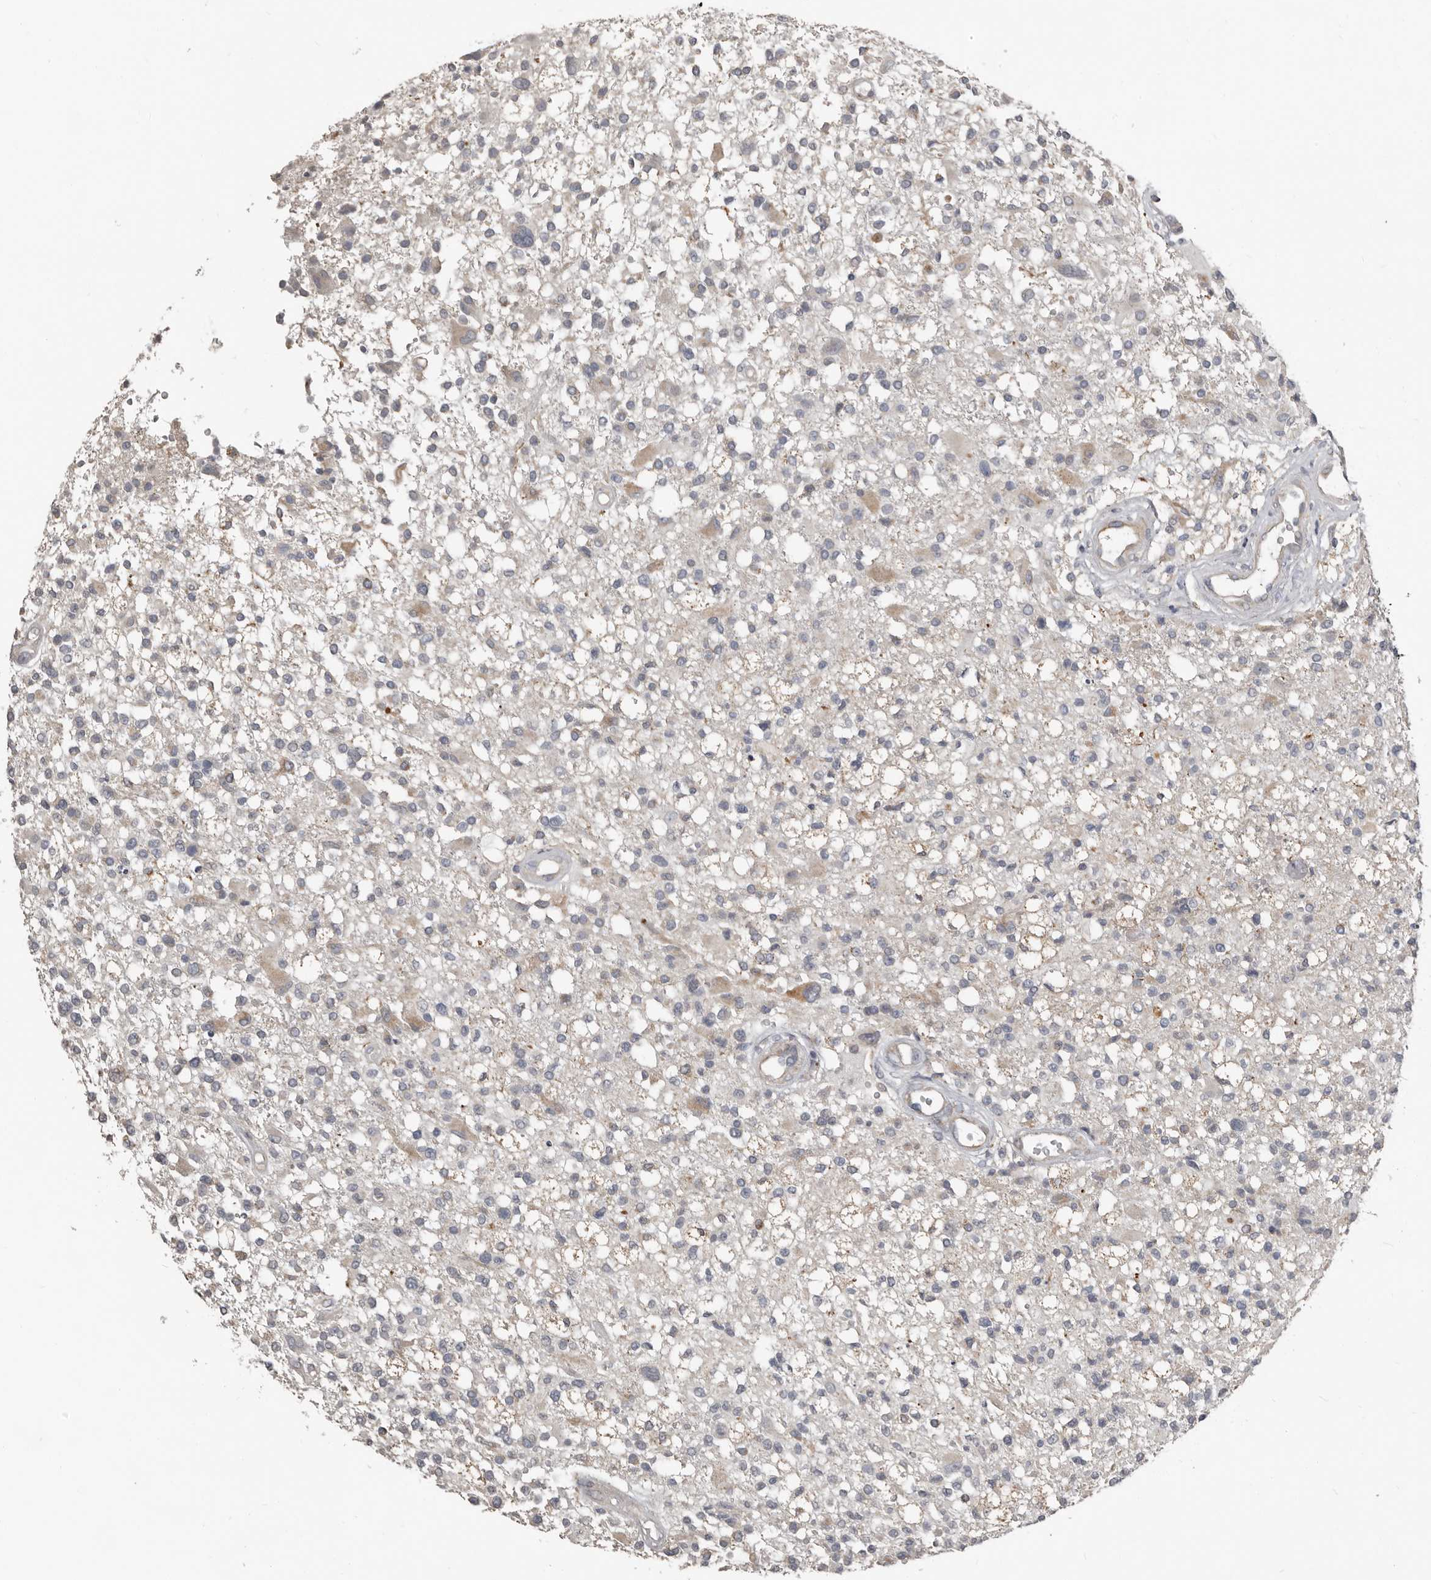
{"staining": {"intensity": "negative", "quantity": "none", "location": "none"}, "tissue": "glioma", "cell_type": "Tumor cells", "image_type": "cancer", "snomed": [{"axis": "morphology", "description": "Glioma, malignant, High grade"}, {"axis": "morphology", "description": "Glioblastoma, NOS"}, {"axis": "topography", "description": "Brain"}], "caption": "This is an immunohistochemistry (IHC) micrograph of glioblastoma. There is no staining in tumor cells.", "gene": "KCNJ8", "patient": {"sex": "male", "age": 60}}